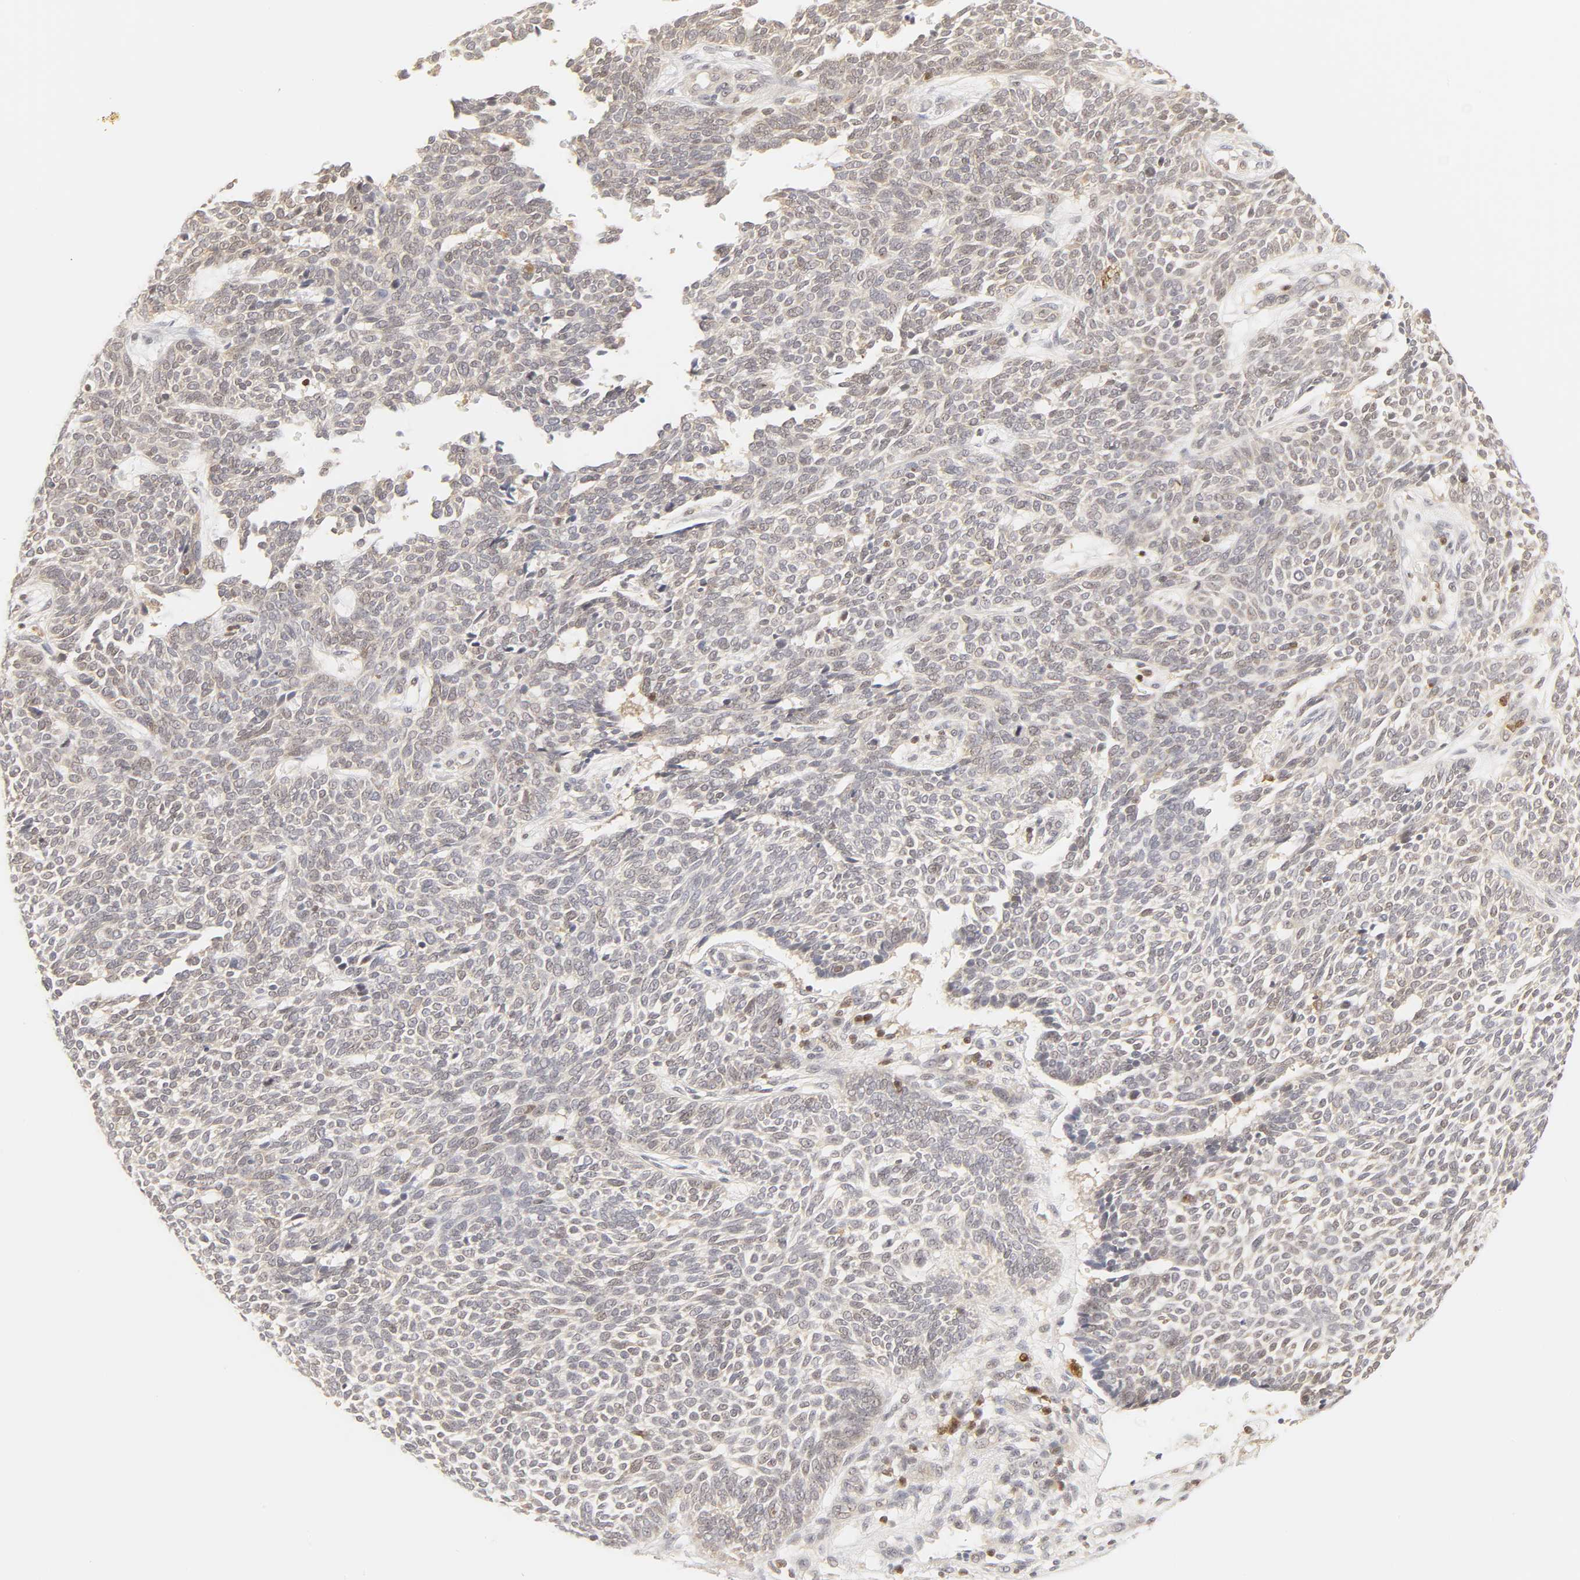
{"staining": {"intensity": "weak", "quantity": "25%-75%", "location": "cytoplasmic/membranous"}, "tissue": "skin cancer", "cell_type": "Tumor cells", "image_type": "cancer", "snomed": [{"axis": "morphology", "description": "Normal tissue, NOS"}, {"axis": "morphology", "description": "Basal cell carcinoma"}, {"axis": "topography", "description": "Skin"}], "caption": "Immunohistochemical staining of human basal cell carcinoma (skin) exhibits low levels of weak cytoplasmic/membranous protein positivity in approximately 25%-75% of tumor cells. The protein of interest is shown in brown color, while the nuclei are stained blue.", "gene": "KIF2A", "patient": {"sex": "male", "age": 87}}